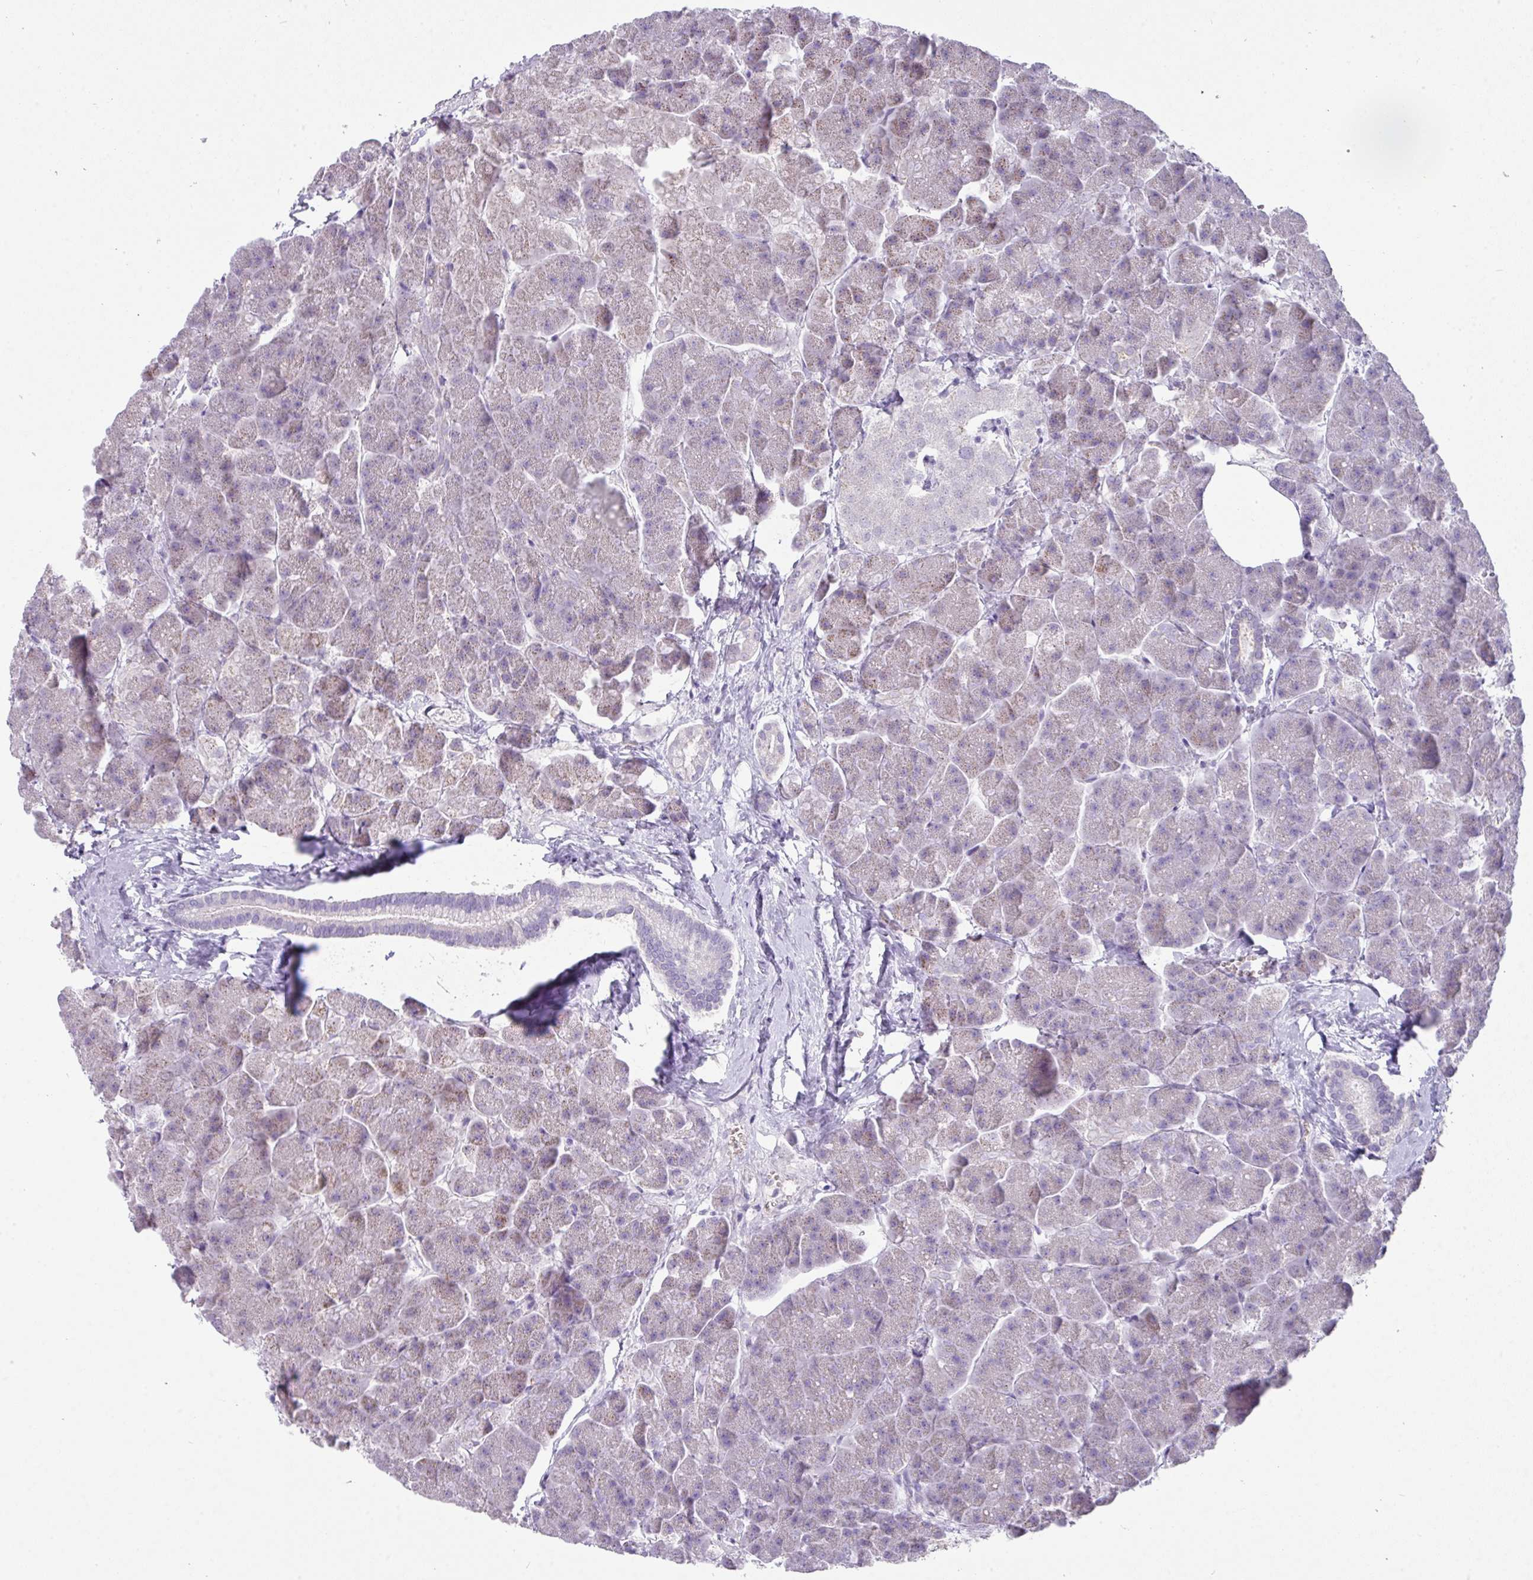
{"staining": {"intensity": "negative", "quantity": "none", "location": "none"}, "tissue": "pancreas", "cell_type": "Exocrine glandular cells", "image_type": "normal", "snomed": [{"axis": "morphology", "description": "Normal tissue, NOS"}, {"axis": "topography", "description": "Pancreas"}, {"axis": "topography", "description": "Peripheral nerve tissue"}], "caption": "Immunohistochemistry histopathology image of normal pancreas: pancreas stained with DAB (3,3'-diaminobenzidine) shows no significant protein positivity in exocrine glandular cells. (DAB (3,3'-diaminobenzidine) immunohistochemistry (IHC) visualized using brightfield microscopy, high magnification).", "gene": "GLI4", "patient": {"sex": "male", "age": 54}}